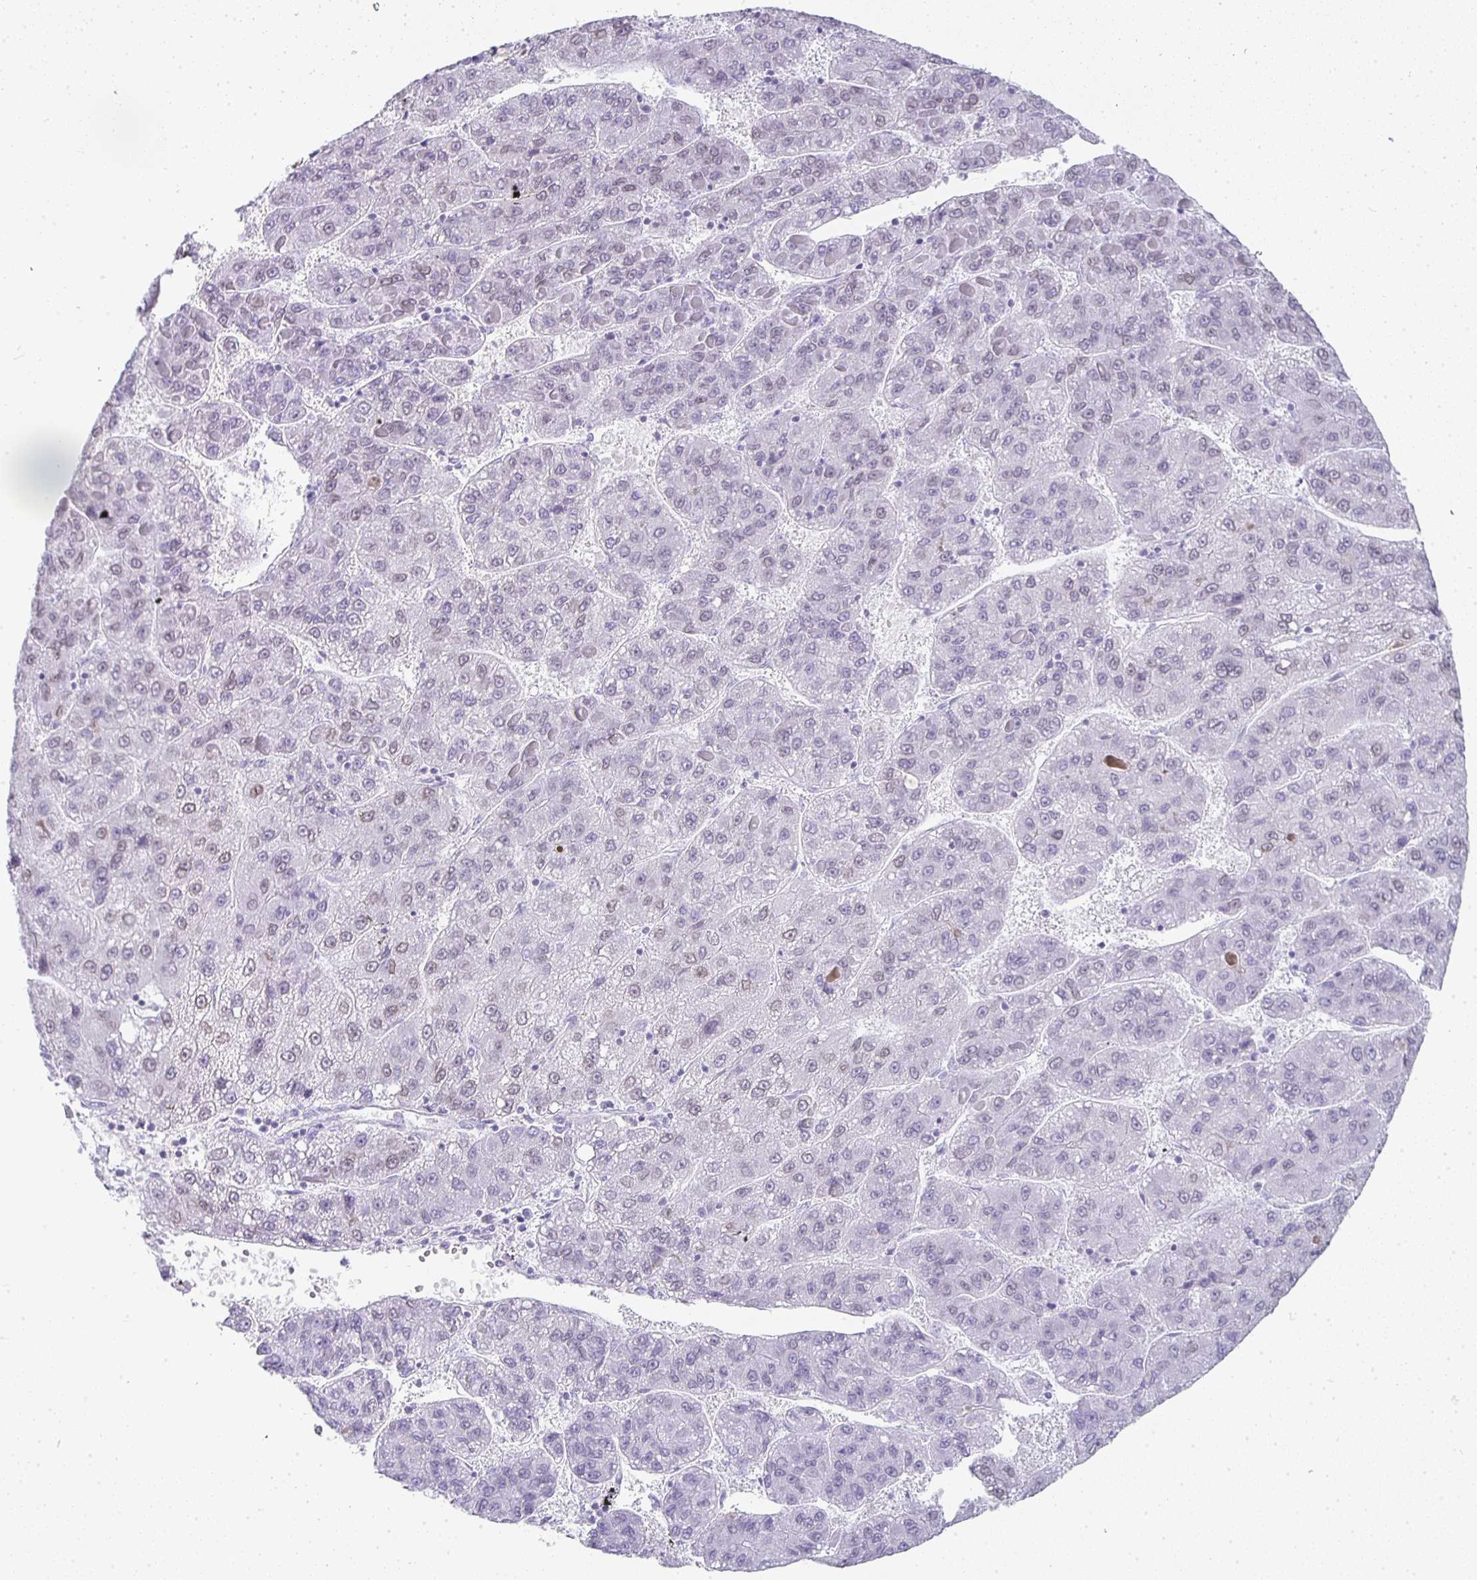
{"staining": {"intensity": "negative", "quantity": "none", "location": "none"}, "tissue": "liver cancer", "cell_type": "Tumor cells", "image_type": "cancer", "snomed": [{"axis": "morphology", "description": "Carcinoma, Hepatocellular, NOS"}, {"axis": "topography", "description": "Liver"}], "caption": "High power microscopy image of an immunohistochemistry (IHC) micrograph of liver cancer (hepatocellular carcinoma), revealing no significant staining in tumor cells.", "gene": "TPSD1", "patient": {"sex": "female", "age": 82}}